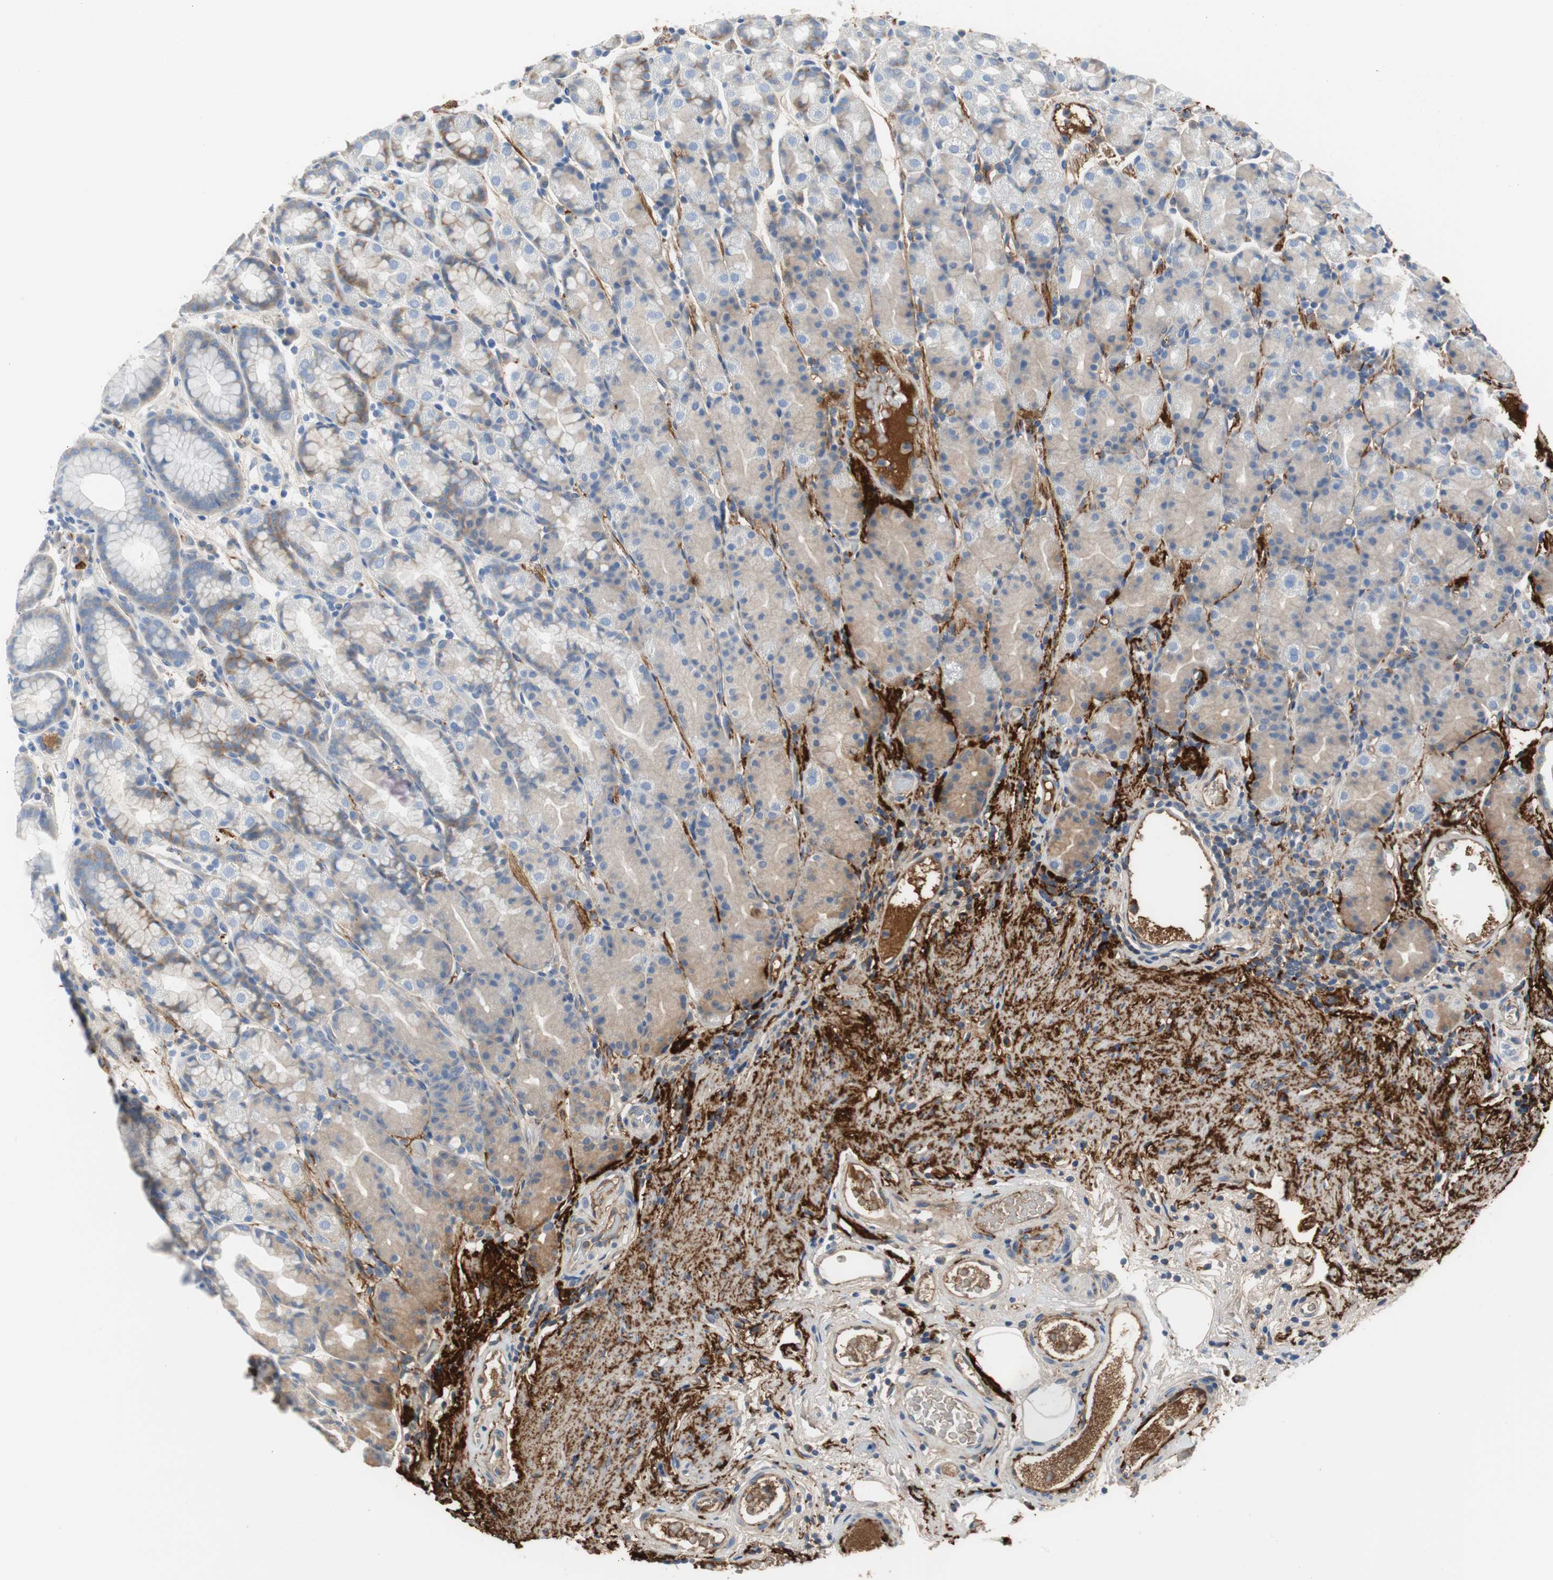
{"staining": {"intensity": "weak", "quantity": "25%-75%", "location": "cytoplasmic/membranous"}, "tissue": "stomach", "cell_type": "Glandular cells", "image_type": "normal", "snomed": [{"axis": "morphology", "description": "Normal tissue, NOS"}, {"axis": "topography", "description": "Stomach, upper"}], "caption": "Protein staining of unremarkable stomach shows weak cytoplasmic/membranous staining in about 25%-75% of glandular cells. (IHC, brightfield microscopy, high magnification).", "gene": "APCS", "patient": {"sex": "male", "age": 68}}